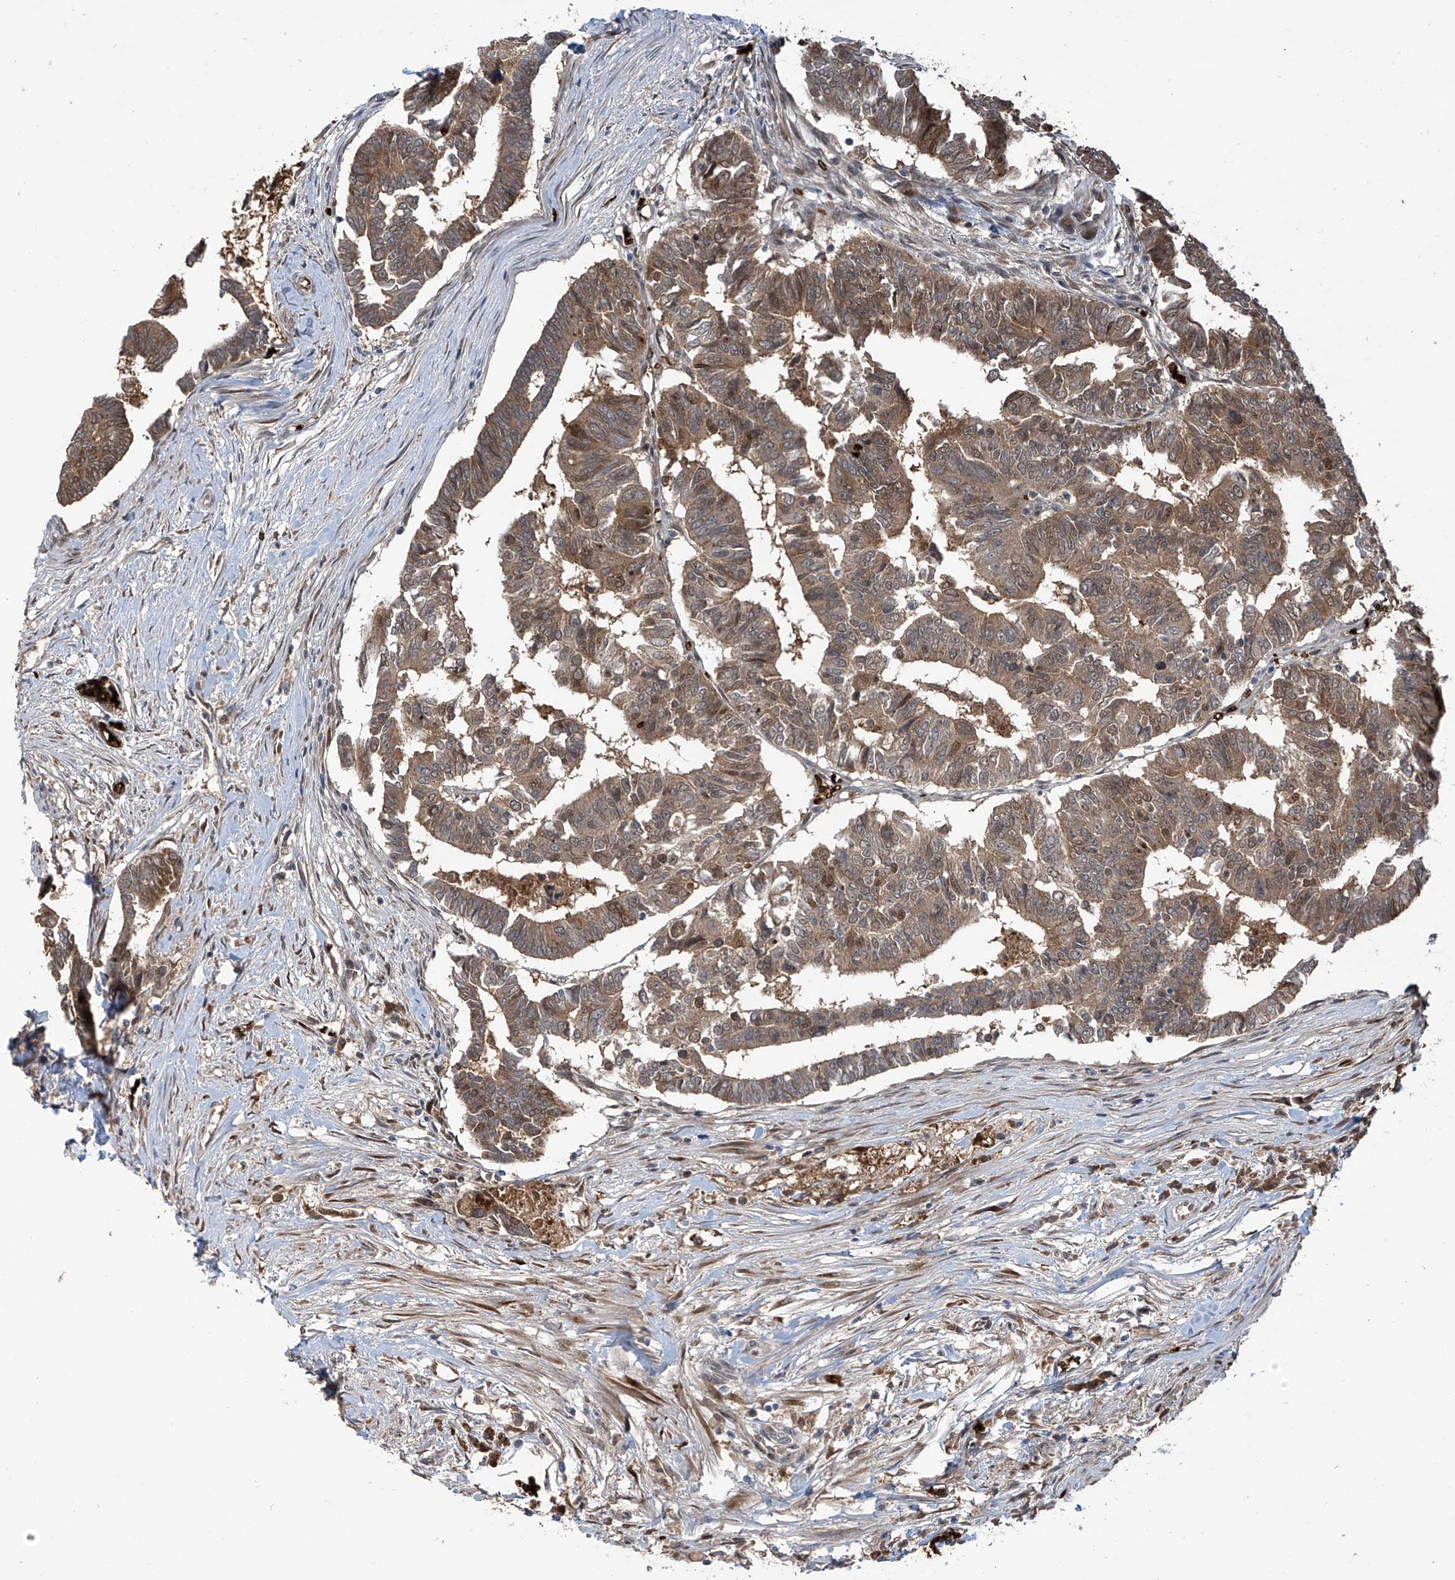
{"staining": {"intensity": "strong", "quantity": "<25%", "location": "cytoplasmic/membranous"}, "tissue": "colorectal cancer", "cell_type": "Tumor cells", "image_type": "cancer", "snomed": [{"axis": "morphology", "description": "Adenocarcinoma, NOS"}, {"axis": "topography", "description": "Rectum"}], "caption": "IHC photomicrograph of neoplastic tissue: human adenocarcinoma (colorectal) stained using immunohistochemistry (IHC) shows medium levels of strong protein expression localized specifically in the cytoplasmic/membranous of tumor cells, appearing as a cytoplasmic/membranous brown color.", "gene": "ZDHHC9", "patient": {"sex": "female", "age": 65}}